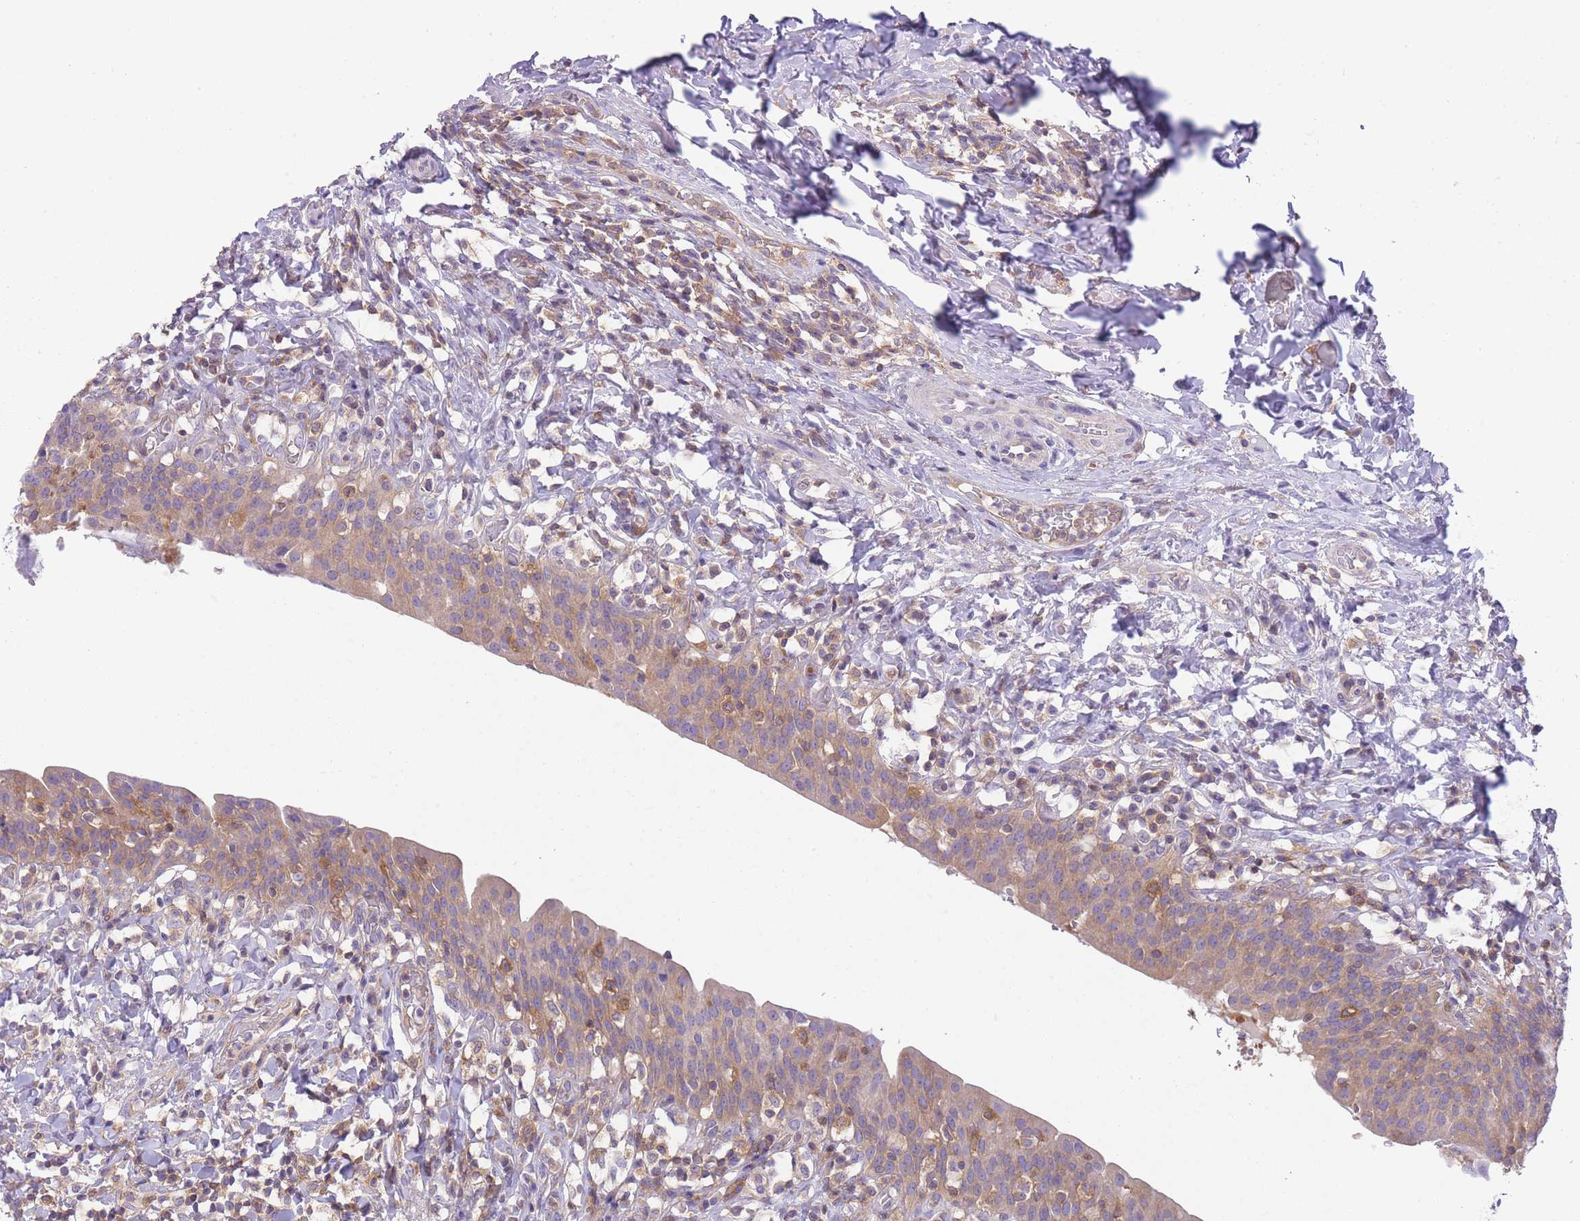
{"staining": {"intensity": "weak", "quantity": "25%-75%", "location": "cytoplasmic/membranous"}, "tissue": "urinary bladder", "cell_type": "Urothelial cells", "image_type": "normal", "snomed": [{"axis": "morphology", "description": "Normal tissue, NOS"}, {"axis": "morphology", "description": "Inflammation, NOS"}, {"axis": "topography", "description": "Urinary bladder"}], "caption": "This photomicrograph exhibits IHC staining of unremarkable human urinary bladder, with low weak cytoplasmic/membranous staining in approximately 25%-75% of urothelial cells.", "gene": "PRKAR1A", "patient": {"sex": "male", "age": 64}}